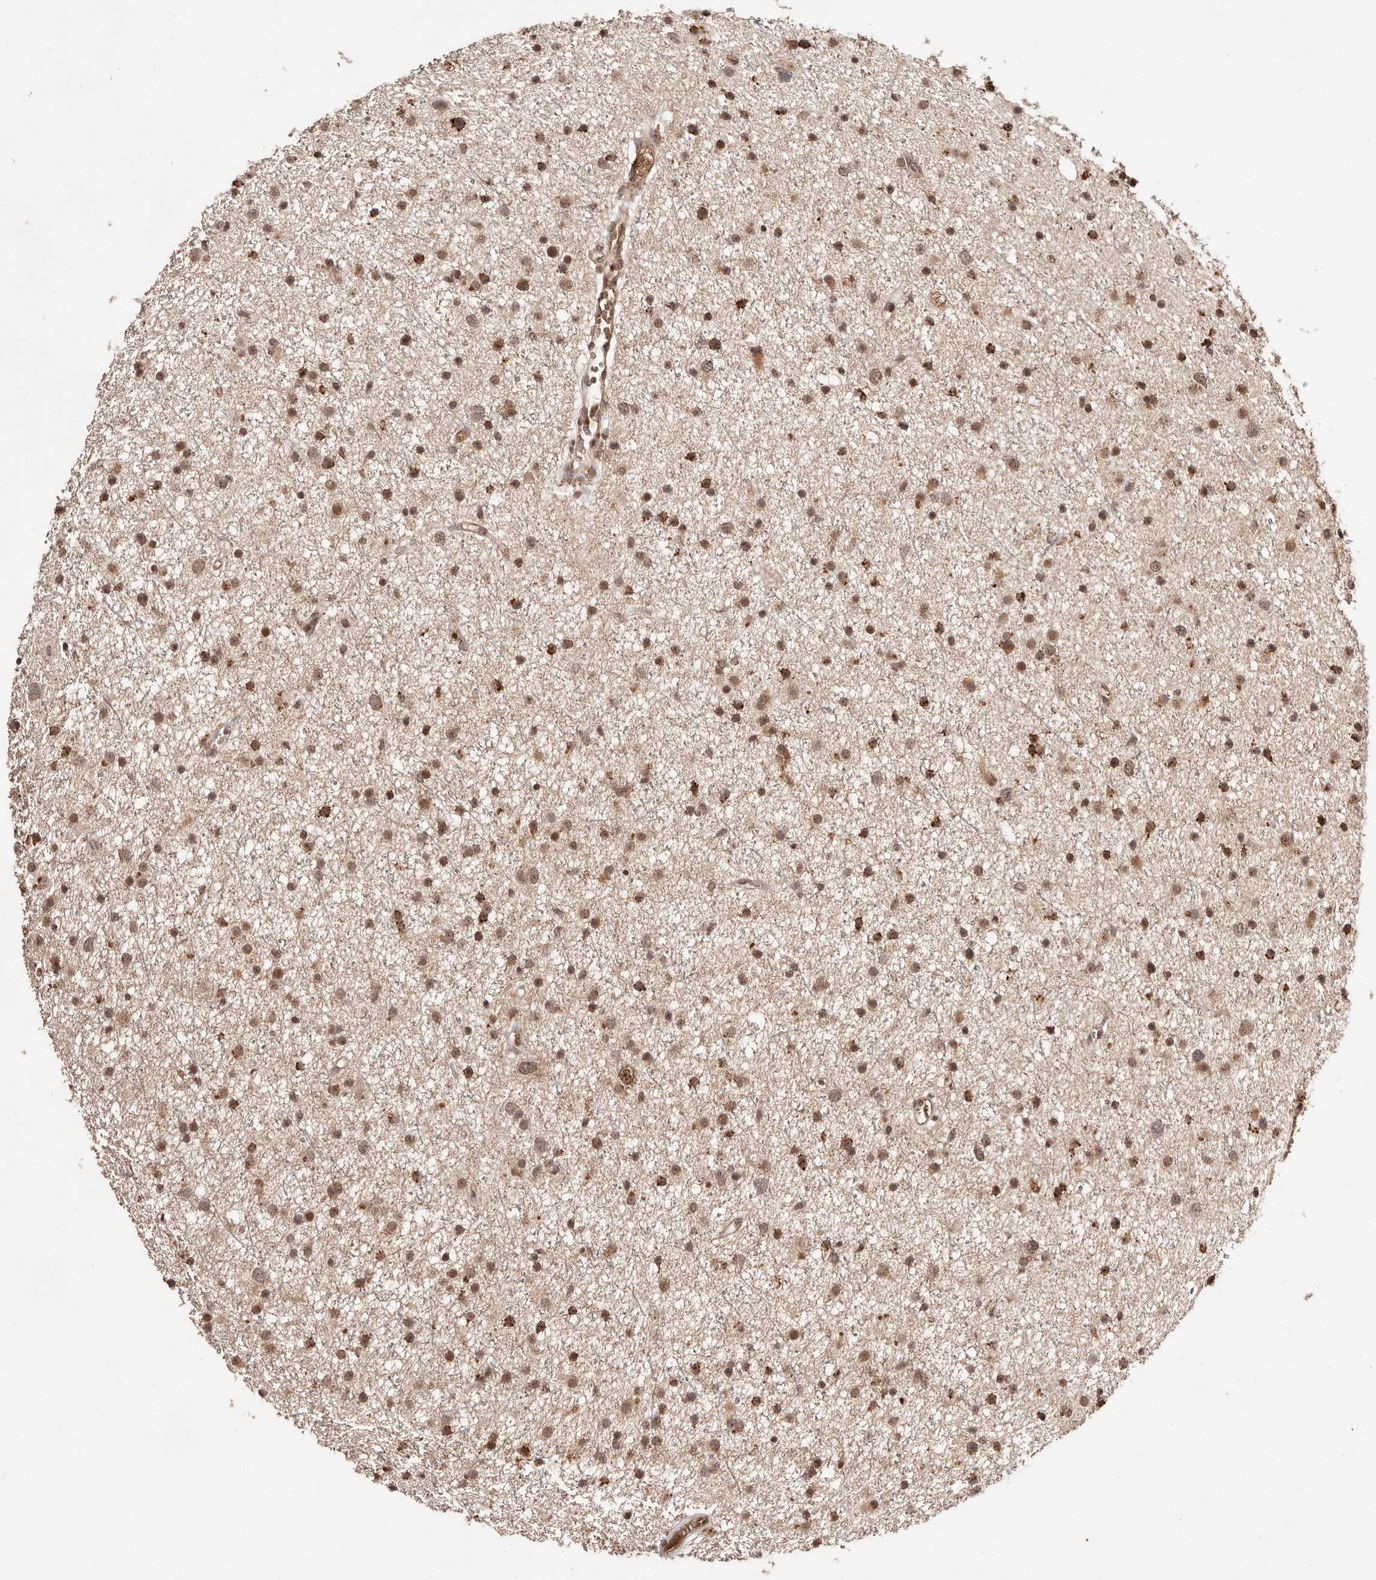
{"staining": {"intensity": "moderate", "quantity": ">75%", "location": "cytoplasmic/membranous,nuclear"}, "tissue": "glioma", "cell_type": "Tumor cells", "image_type": "cancer", "snomed": [{"axis": "morphology", "description": "Glioma, malignant, Low grade"}, {"axis": "topography", "description": "Cerebral cortex"}], "caption": "Moderate cytoplasmic/membranous and nuclear protein staining is present in approximately >75% of tumor cells in malignant low-grade glioma.", "gene": "BICRAL", "patient": {"sex": "female", "age": 39}}